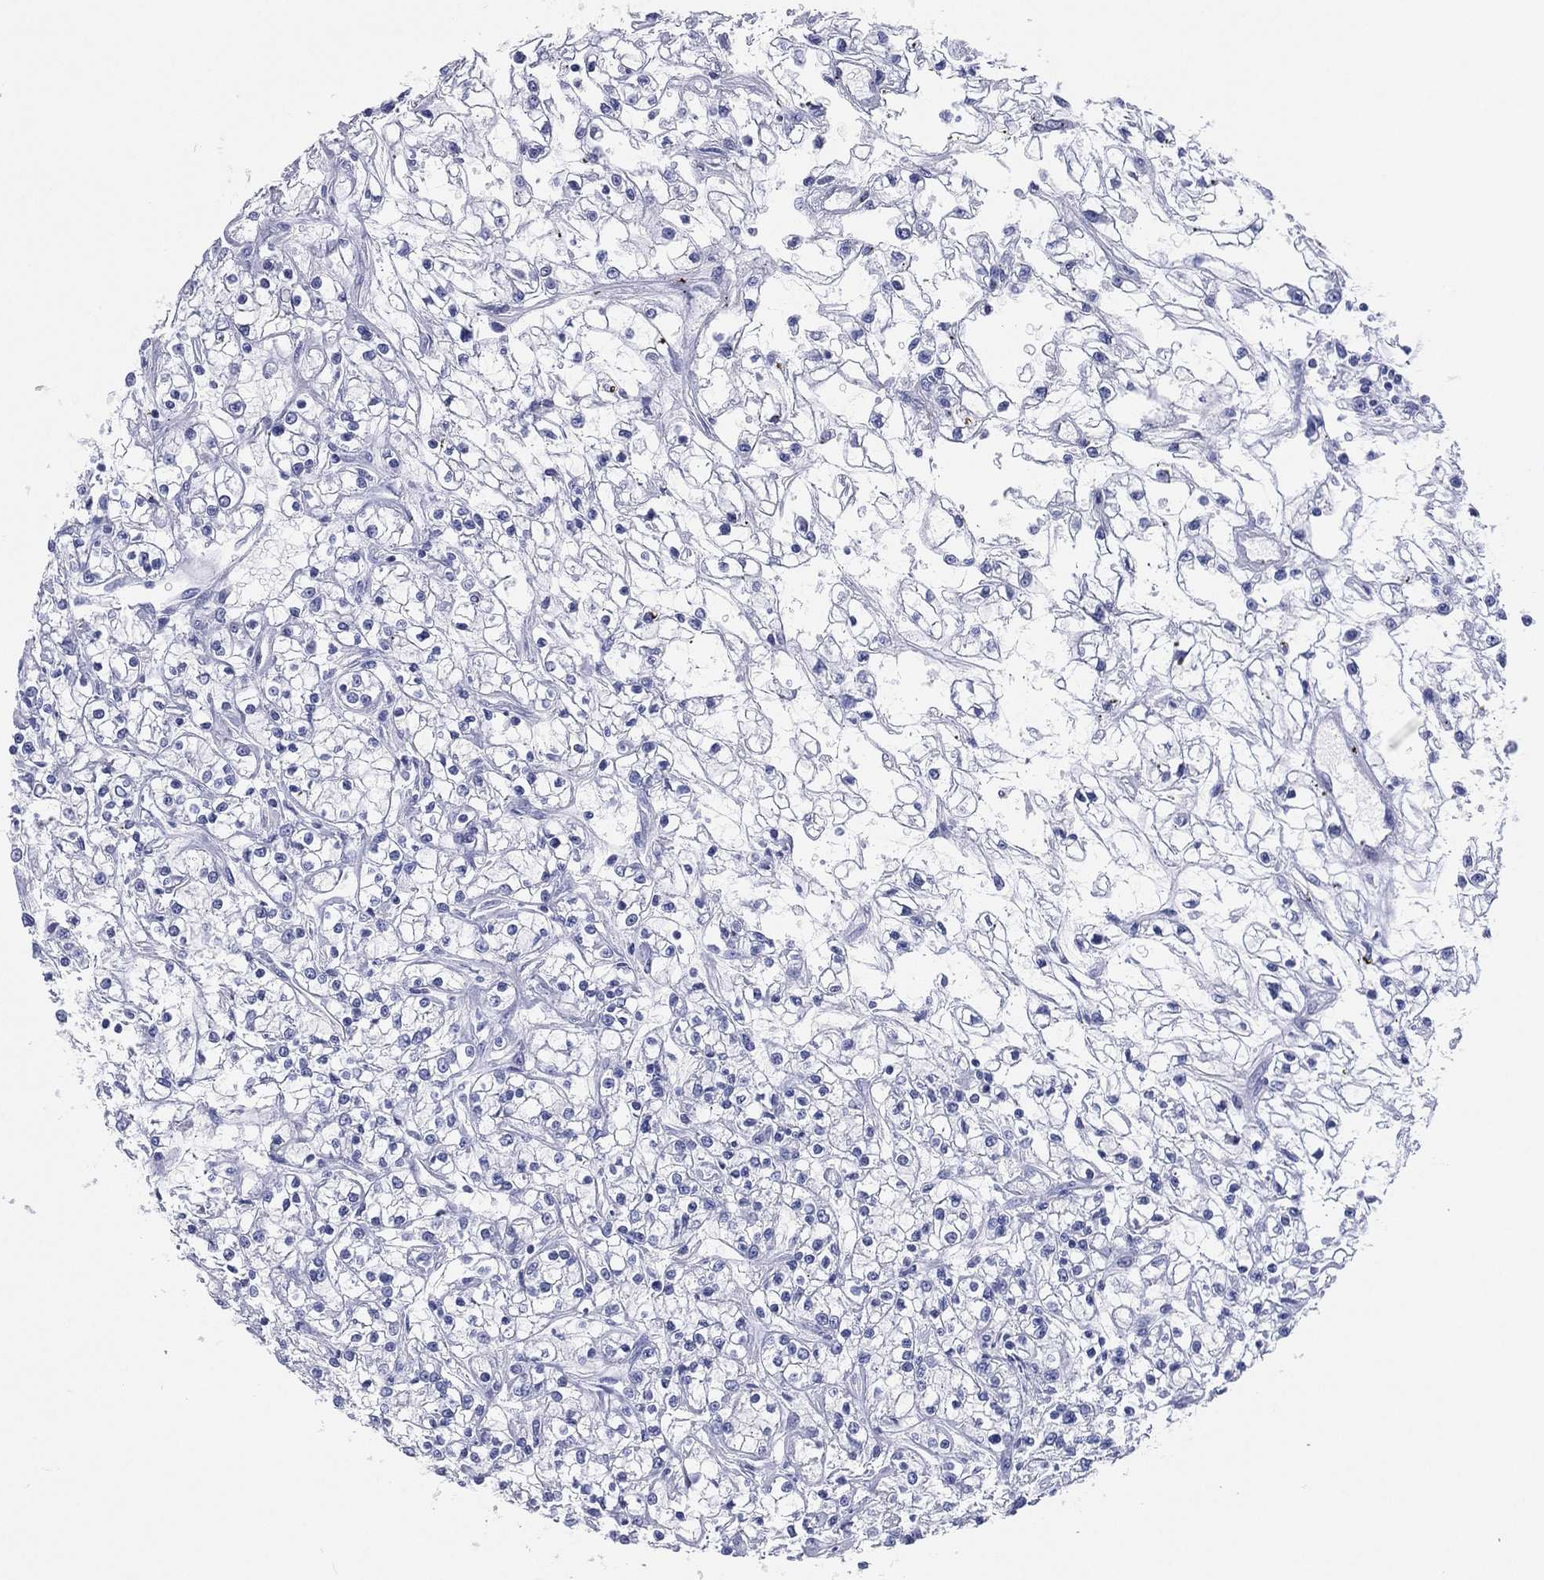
{"staining": {"intensity": "negative", "quantity": "none", "location": "none"}, "tissue": "renal cancer", "cell_type": "Tumor cells", "image_type": "cancer", "snomed": [{"axis": "morphology", "description": "Adenocarcinoma, NOS"}, {"axis": "topography", "description": "Kidney"}], "caption": "An image of human renal adenocarcinoma is negative for staining in tumor cells.", "gene": "CD79A", "patient": {"sex": "female", "age": 59}}